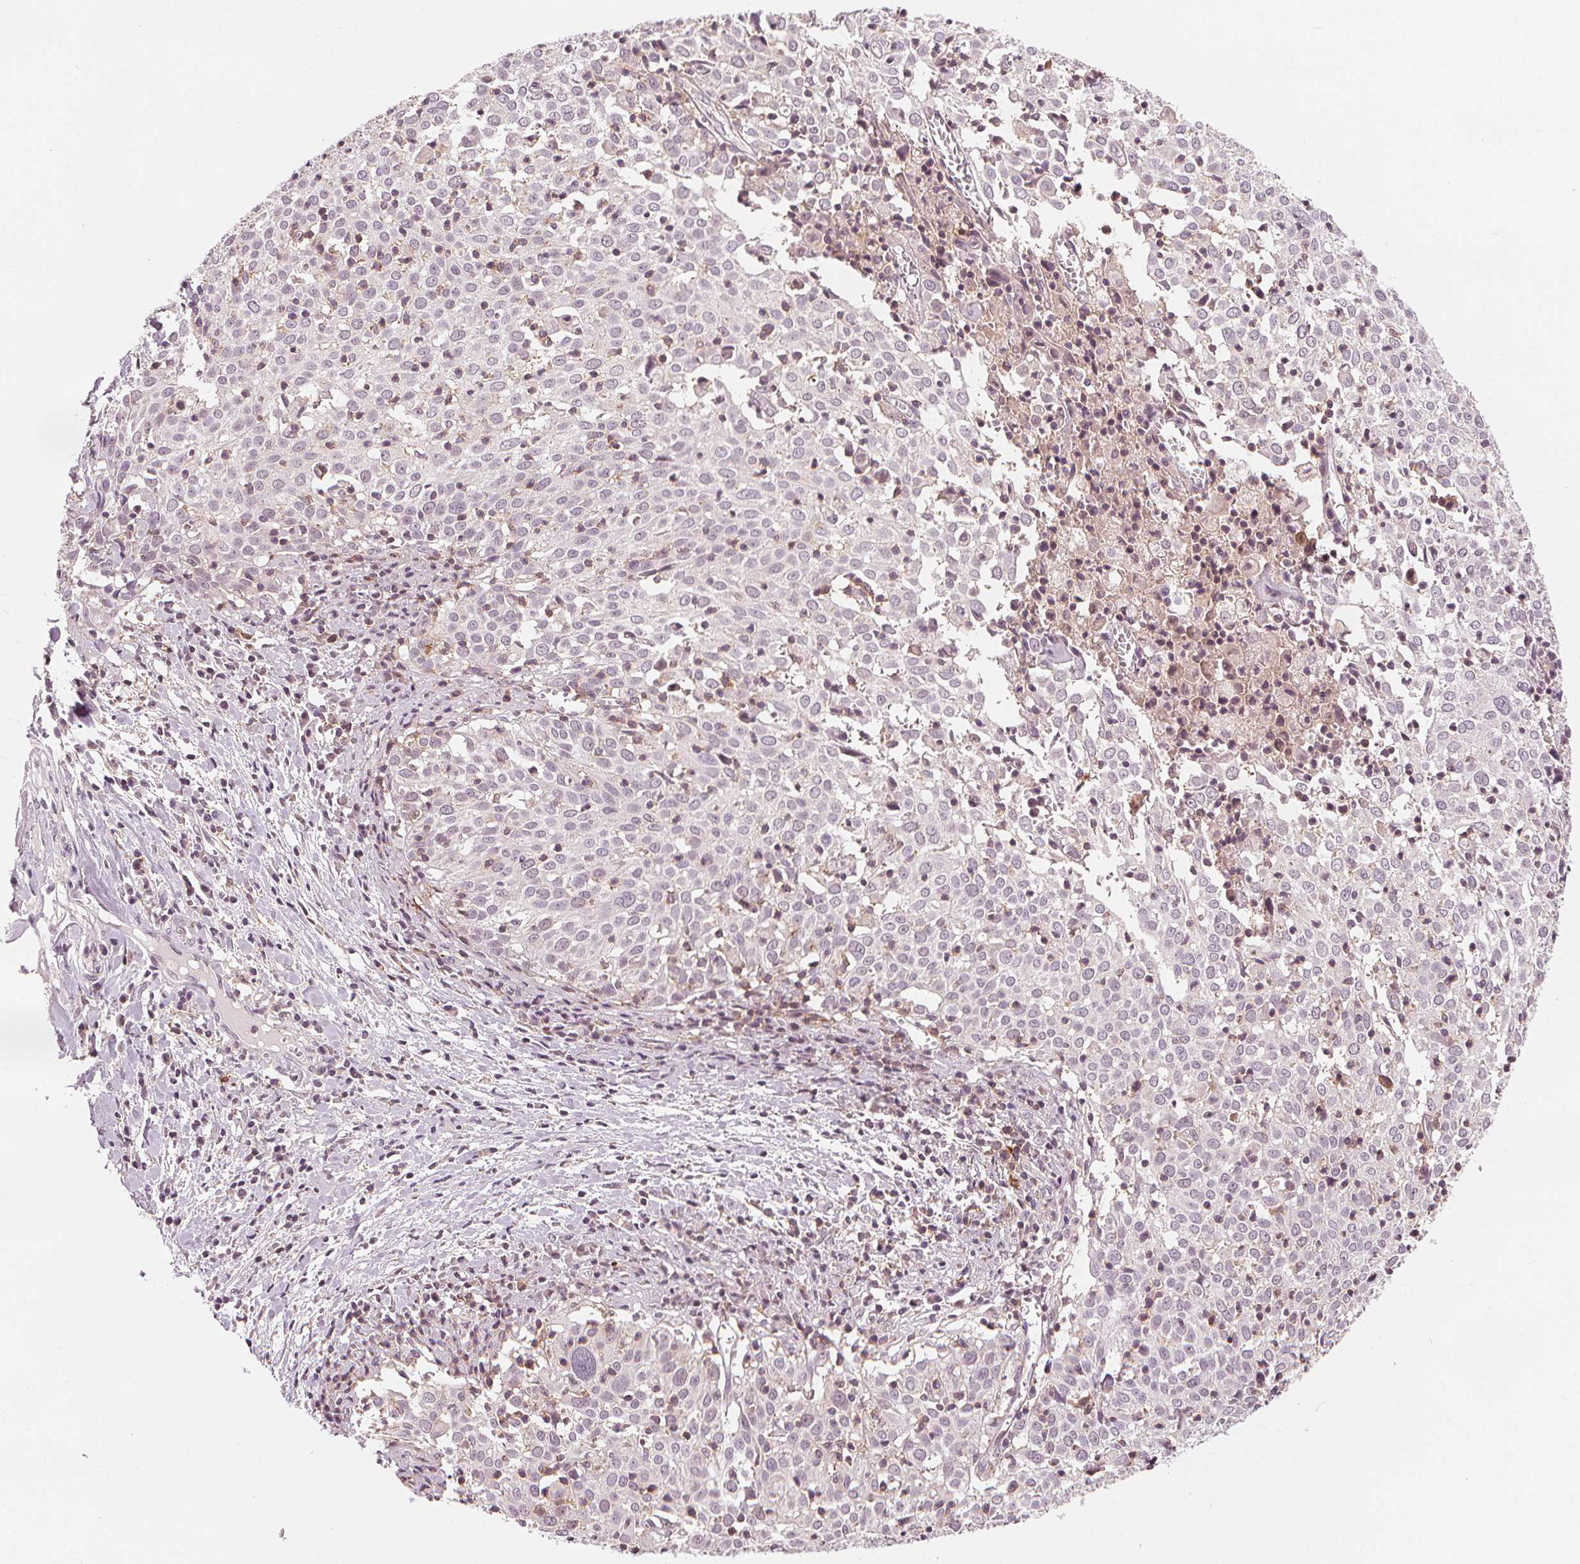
{"staining": {"intensity": "negative", "quantity": "none", "location": "none"}, "tissue": "cervical cancer", "cell_type": "Tumor cells", "image_type": "cancer", "snomed": [{"axis": "morphology", "description": "Squamous cell carcinoma, NOS"}, {"axis": "topography", "description": "Cervix"}], "caption": "Tumor cells show no significant protein expression in squamous cell carcinoma (cervical). The staining is performed using DAB brown chromogen with nuclei counter-stained in using hematoxylin.", "gene": "SLC34A1", "patient": {"sex": "female", "age": 39}}